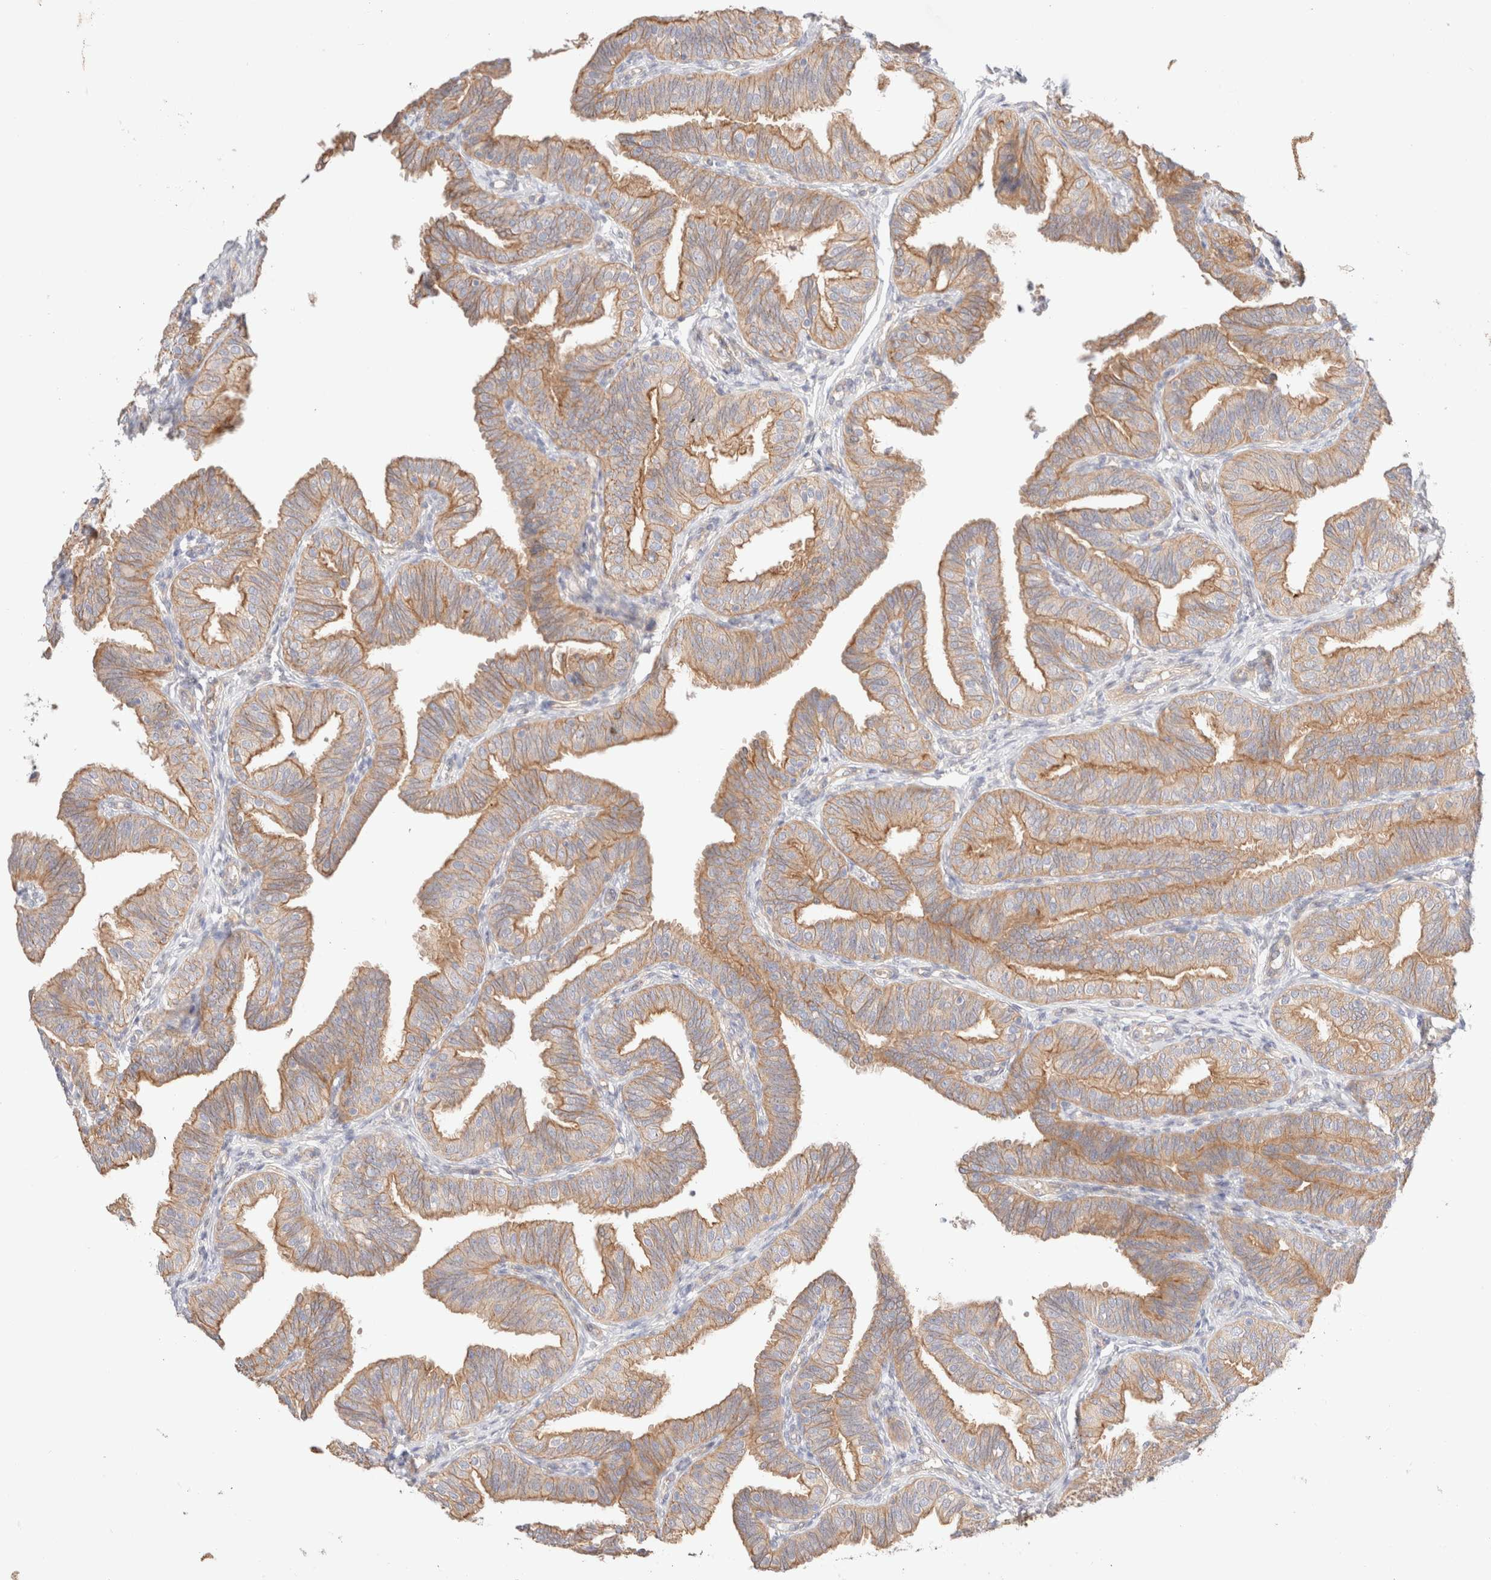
{"staining": {"intensity": "moderate", "quantity": ">75%", "location": "cytoplasmic/membranous"}, "tissue": "fallopian tube", "cell_type": "Glandular cells", "image_type": "normal", "snomed": [{"axis": "morphology", "description": "Normal tissue, NOS"}, {"axis": "topography", "description": "Fallopian tube"}], "caption": "Protein staining of normal fallopian tube reveals moderate cytoplasmic/membranous expression in approximately >75% of glandular cells. Using DAB (3,3'-diaminobenzidine) (brown) and hematoxylin (blue) stains, captured at high magnification using brightfield microscopy.", "gene": "NIBAN2", "patient": {"sex": "female", "age": 35}}